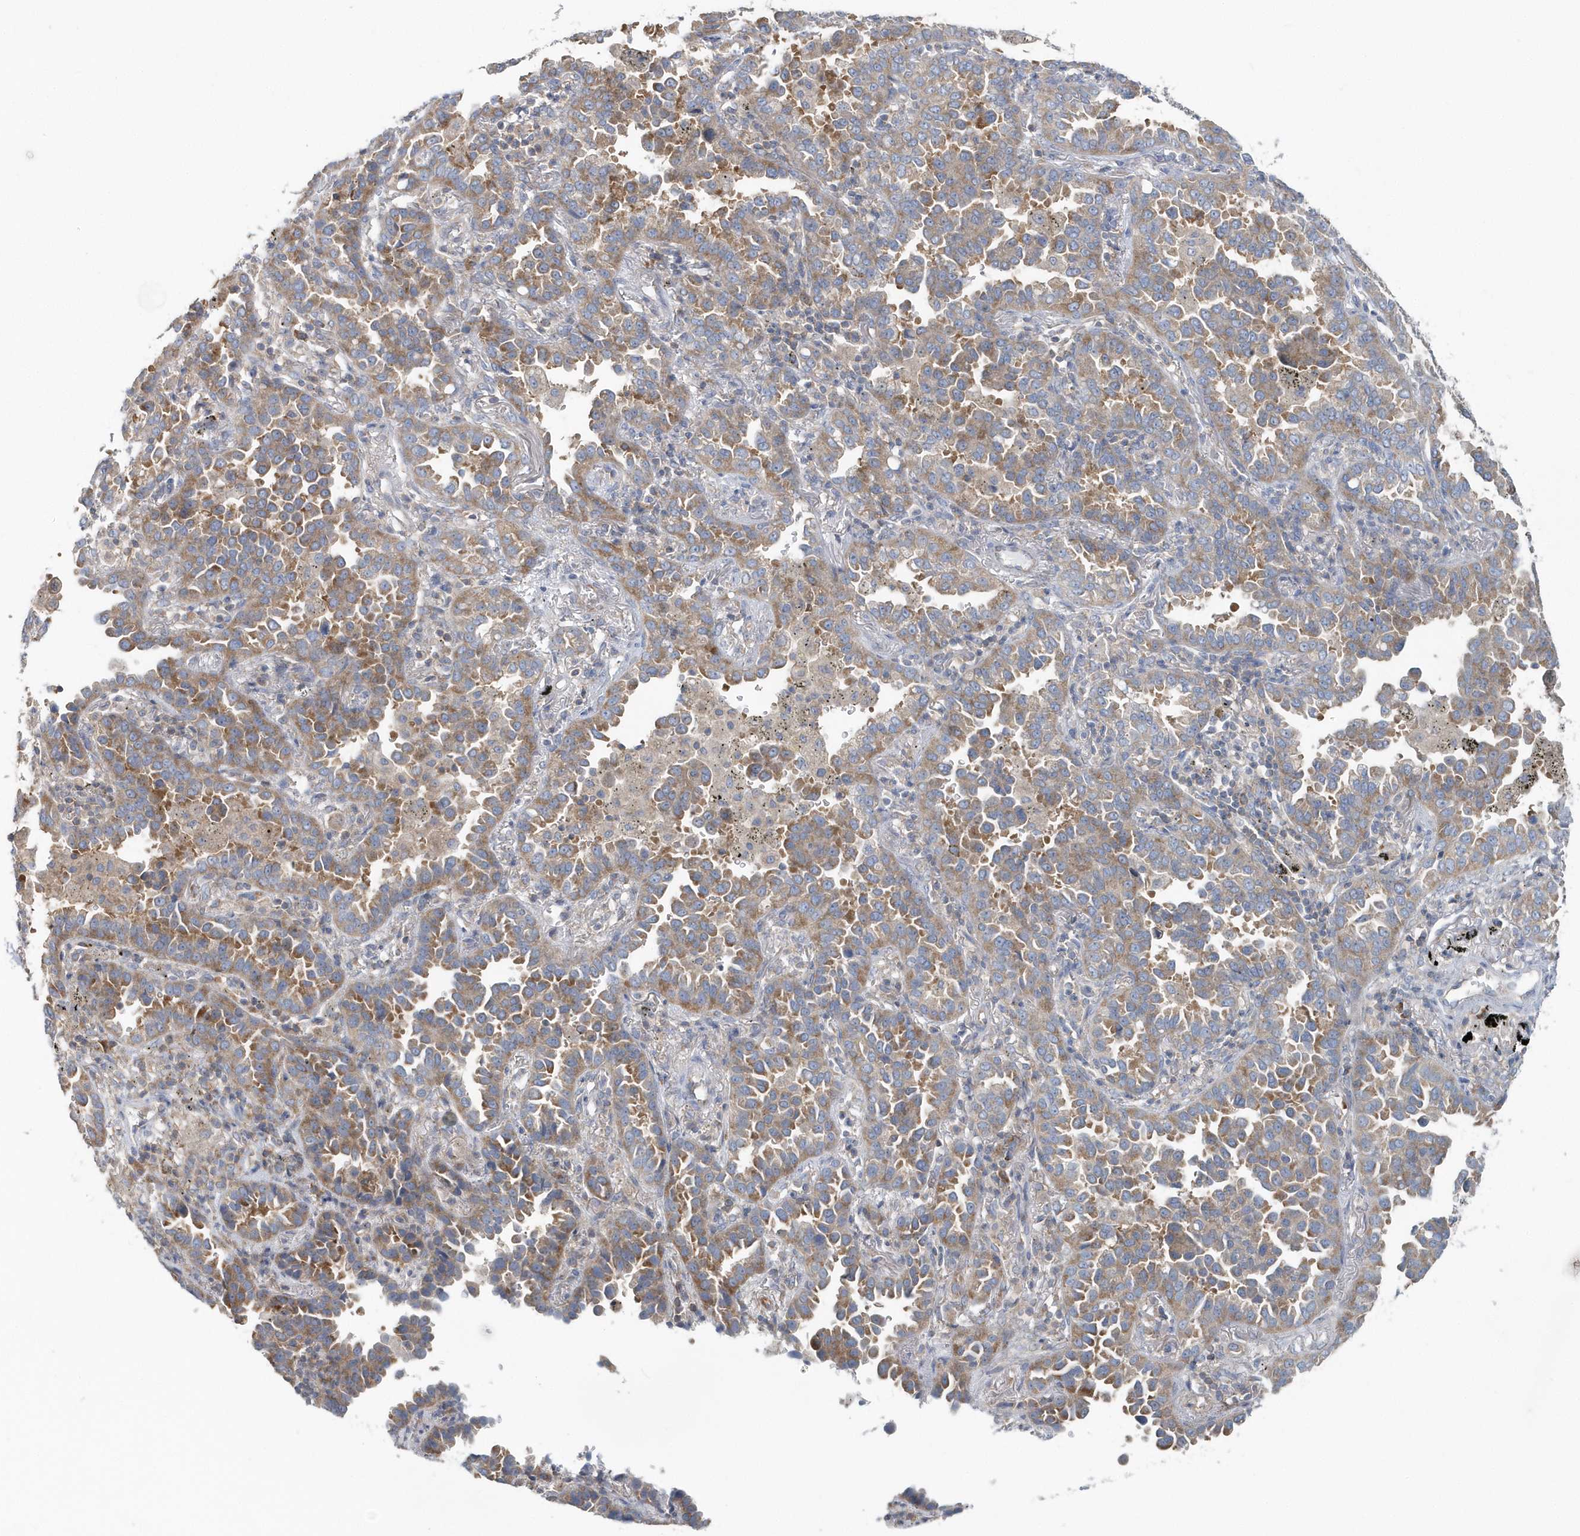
{"staining": {"intensity": "moderate", "quantity": ">75%", "location": "cytoplasmic/membranous"}, "tissue": "lung cancer", "cell_type": "Tumor cells", "image_type": "cancer", "snomed": [{"axis": "morphology", "description": "Normal tissue, NOS"}, {"axis": "morphology", "description": "Adenocarcinoma, NOS"}, {"axis": "topography", "description": "Lung"}], "caption": "Immunohistochemistry (IHC) of adenocarcinoma (lung) shows medium levels of moderate cytoplasmic/membranous expression in approximately >75% of tumor cells.", "gene": "EIF3C", "patient": {"sex": "male", "age": 59}}